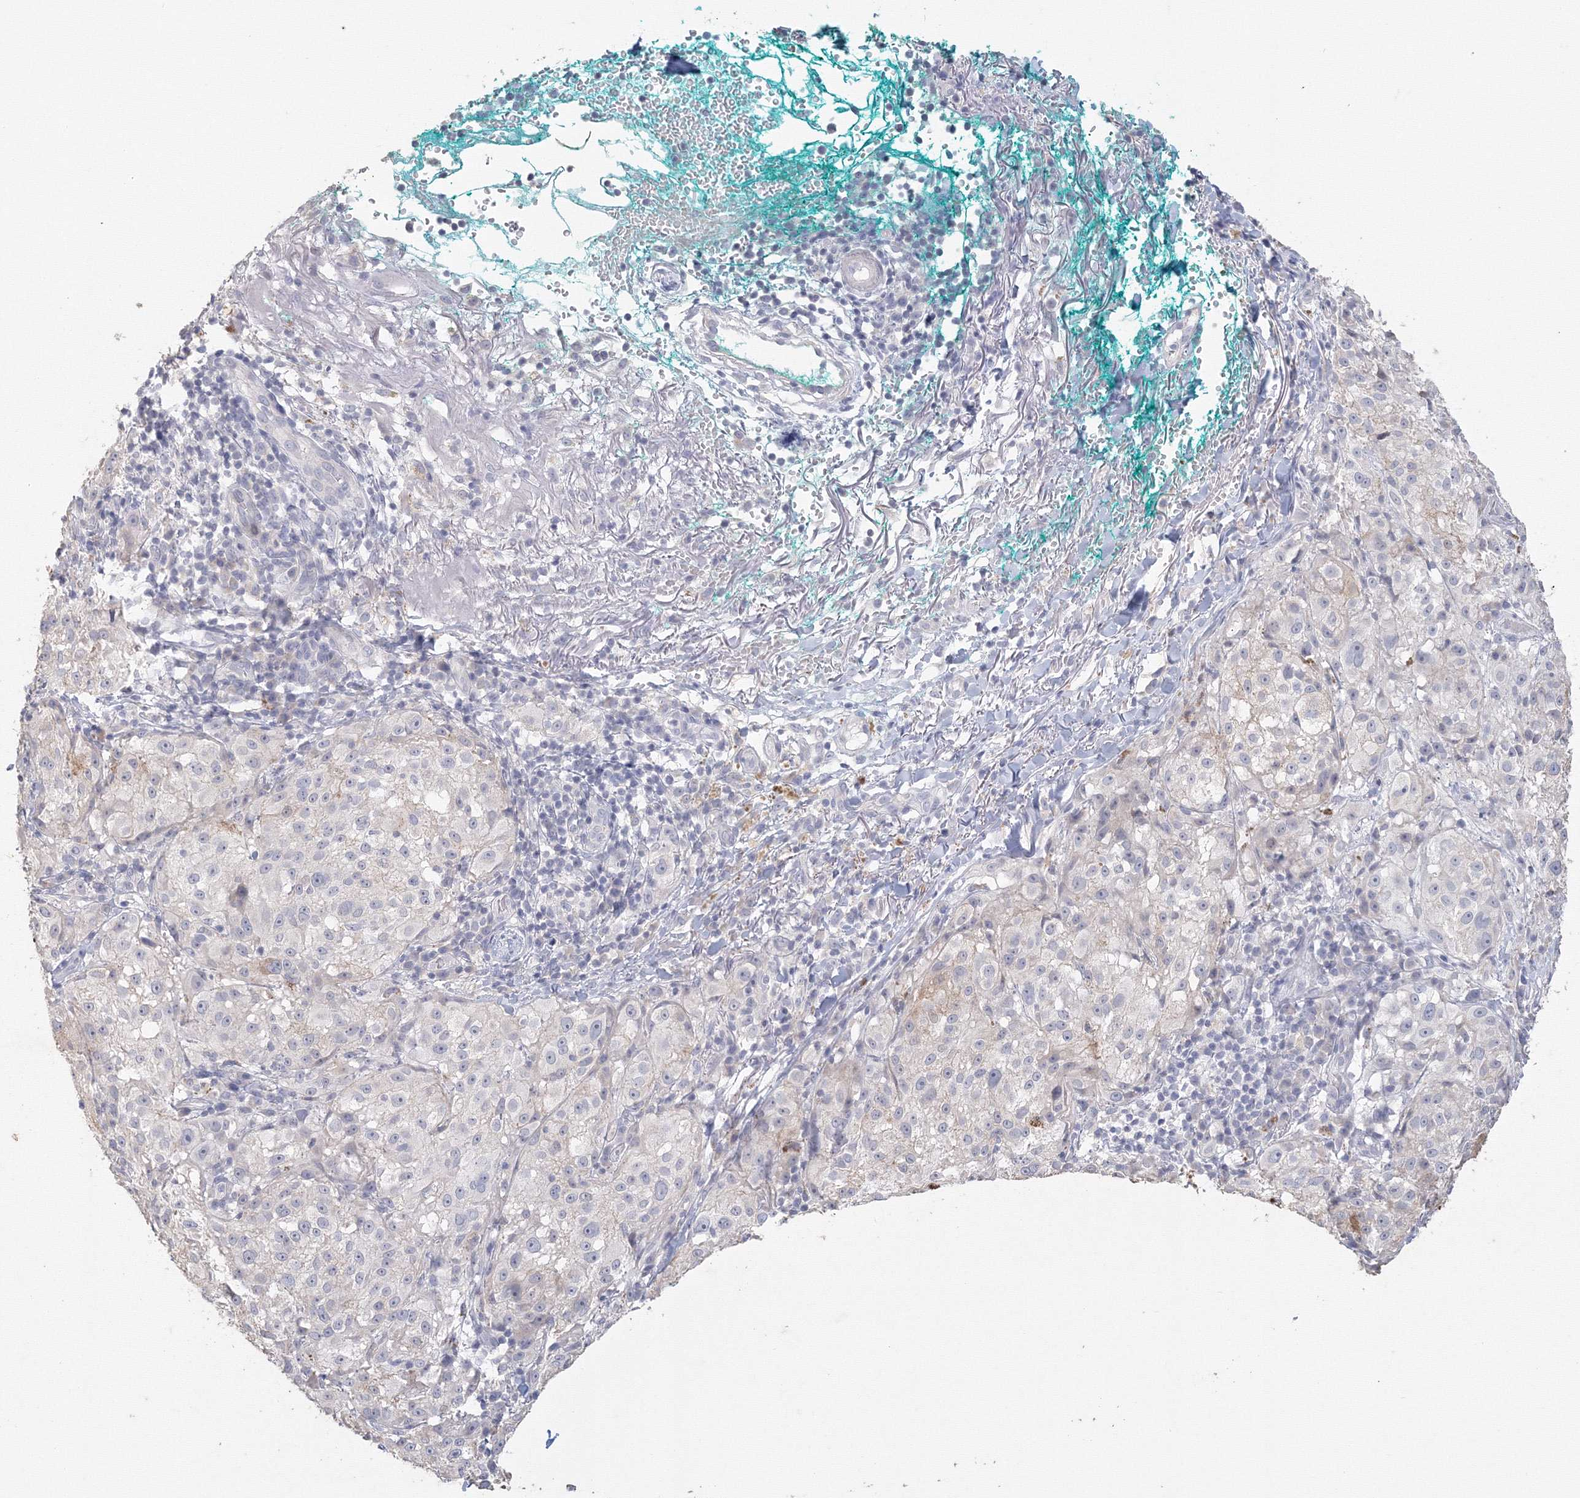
{"staining": {"intensity": "negative", "quantity": "none", "location": "none"}, "tissue": "melanoma", "cell_type": "Tumor cells", "image_type": "cancer", "snomed": [{"axis": "morphology", "description": "Necrosis, NOS"}, {"axis": "morphology", "description": "Malignant melanoma, NOS"}, {"axis": "topography", "description": "Skin"}], "caption": "Tumor cells show no significant protein expression in malignant melanoma. (Immunohistochemistry (ihc), brightfield microscopy, high magnification).", "gene": "TACC2", "patient": {"sex": "female", "age": 87}}